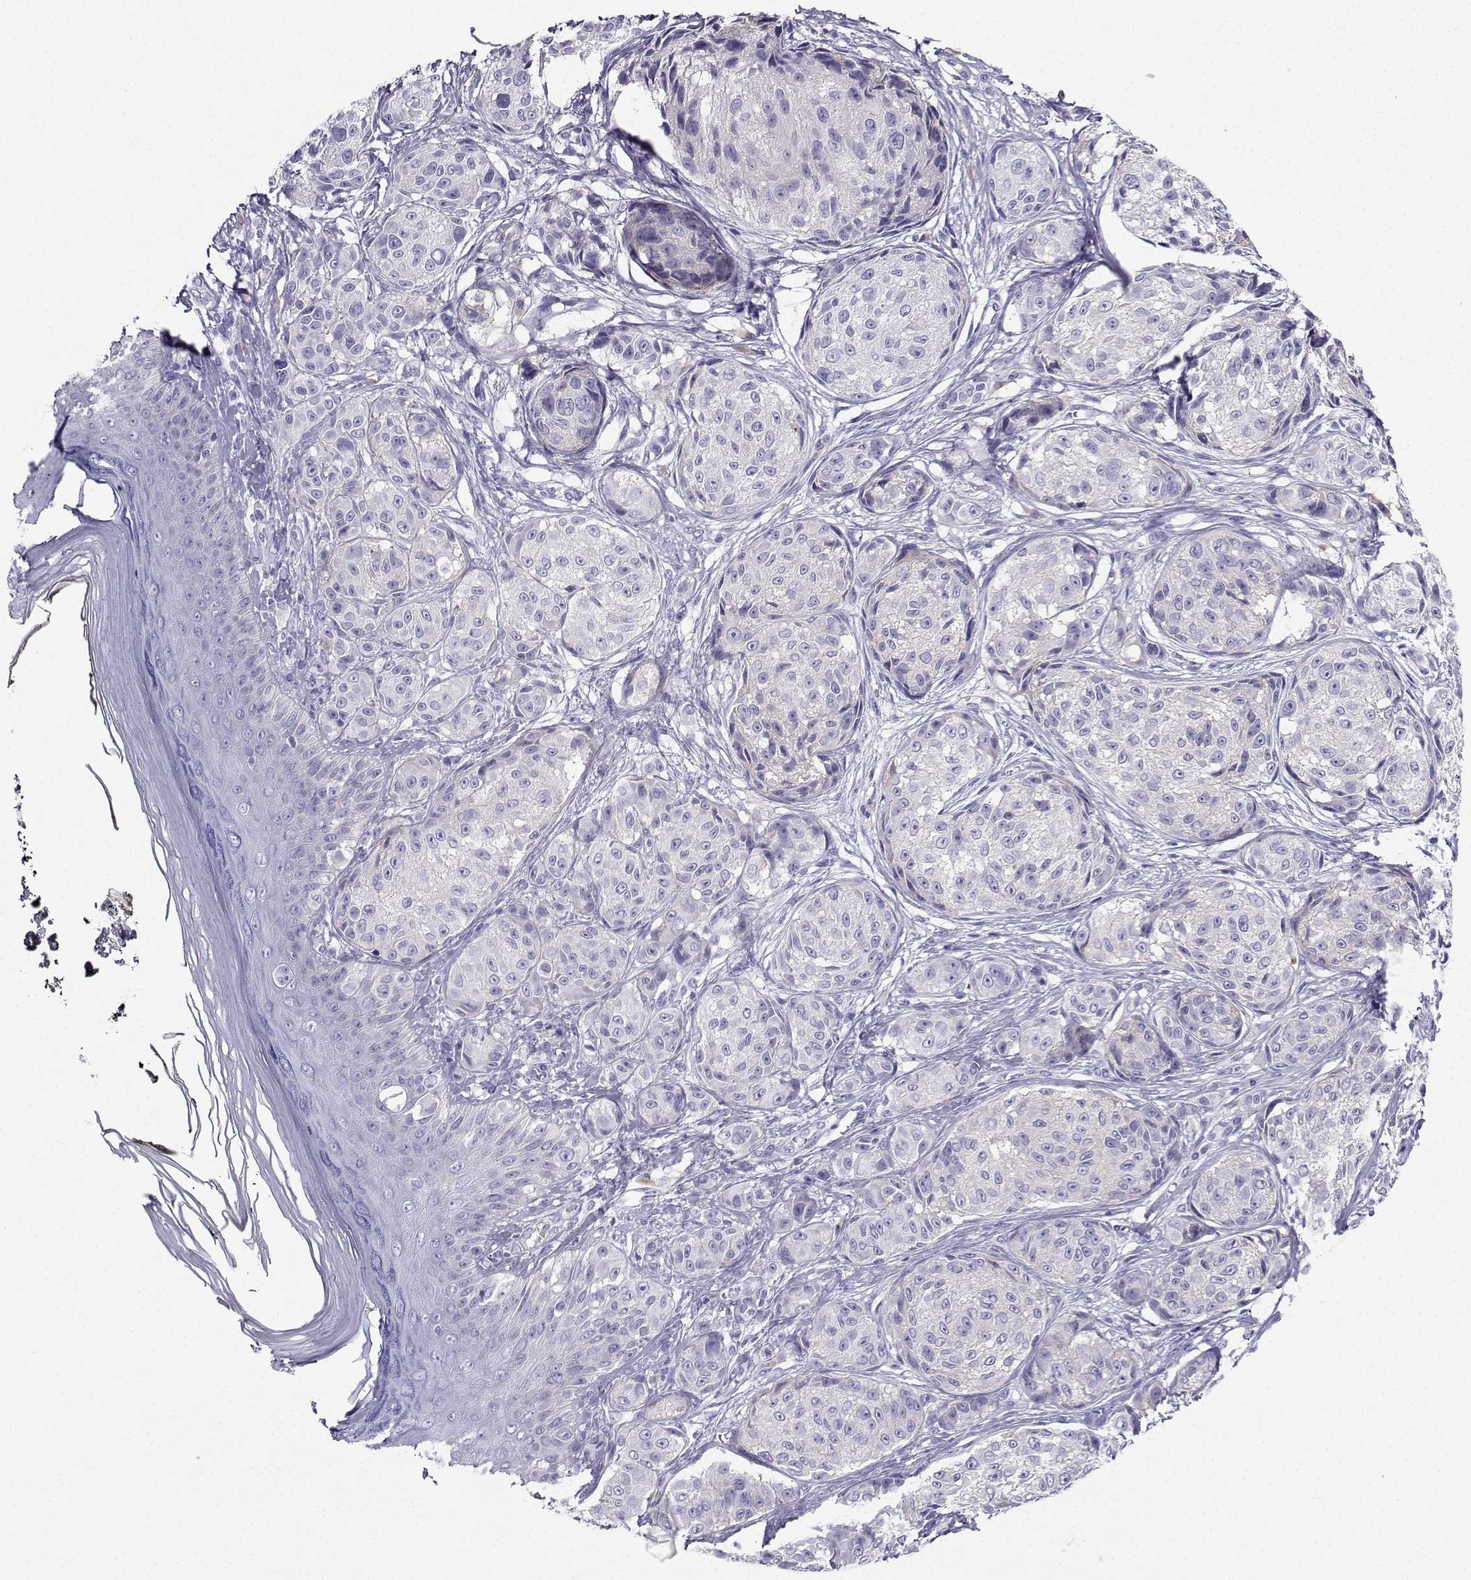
{"staining": {"intensity": "negative", "quantity": "none", "location": "none"}, "tissue": "melanoma", "cell_type": "Tumor cells", "image_type": "cancer", "snomed": [{"axis": "morphology", "description": "Malignant melanoma, NOS"}, {"axis": "topography", "description": "Skin"}], "caption": "Malignant melanoma was stained to show a protein in brown. There is no significant positivity in tumor cells. The staining is performed using DAB brown chromogen with nuclei counter-stained in using hematoxylin.", "gene": "CD109", "patient": {"sex": "male", "age": 61}}